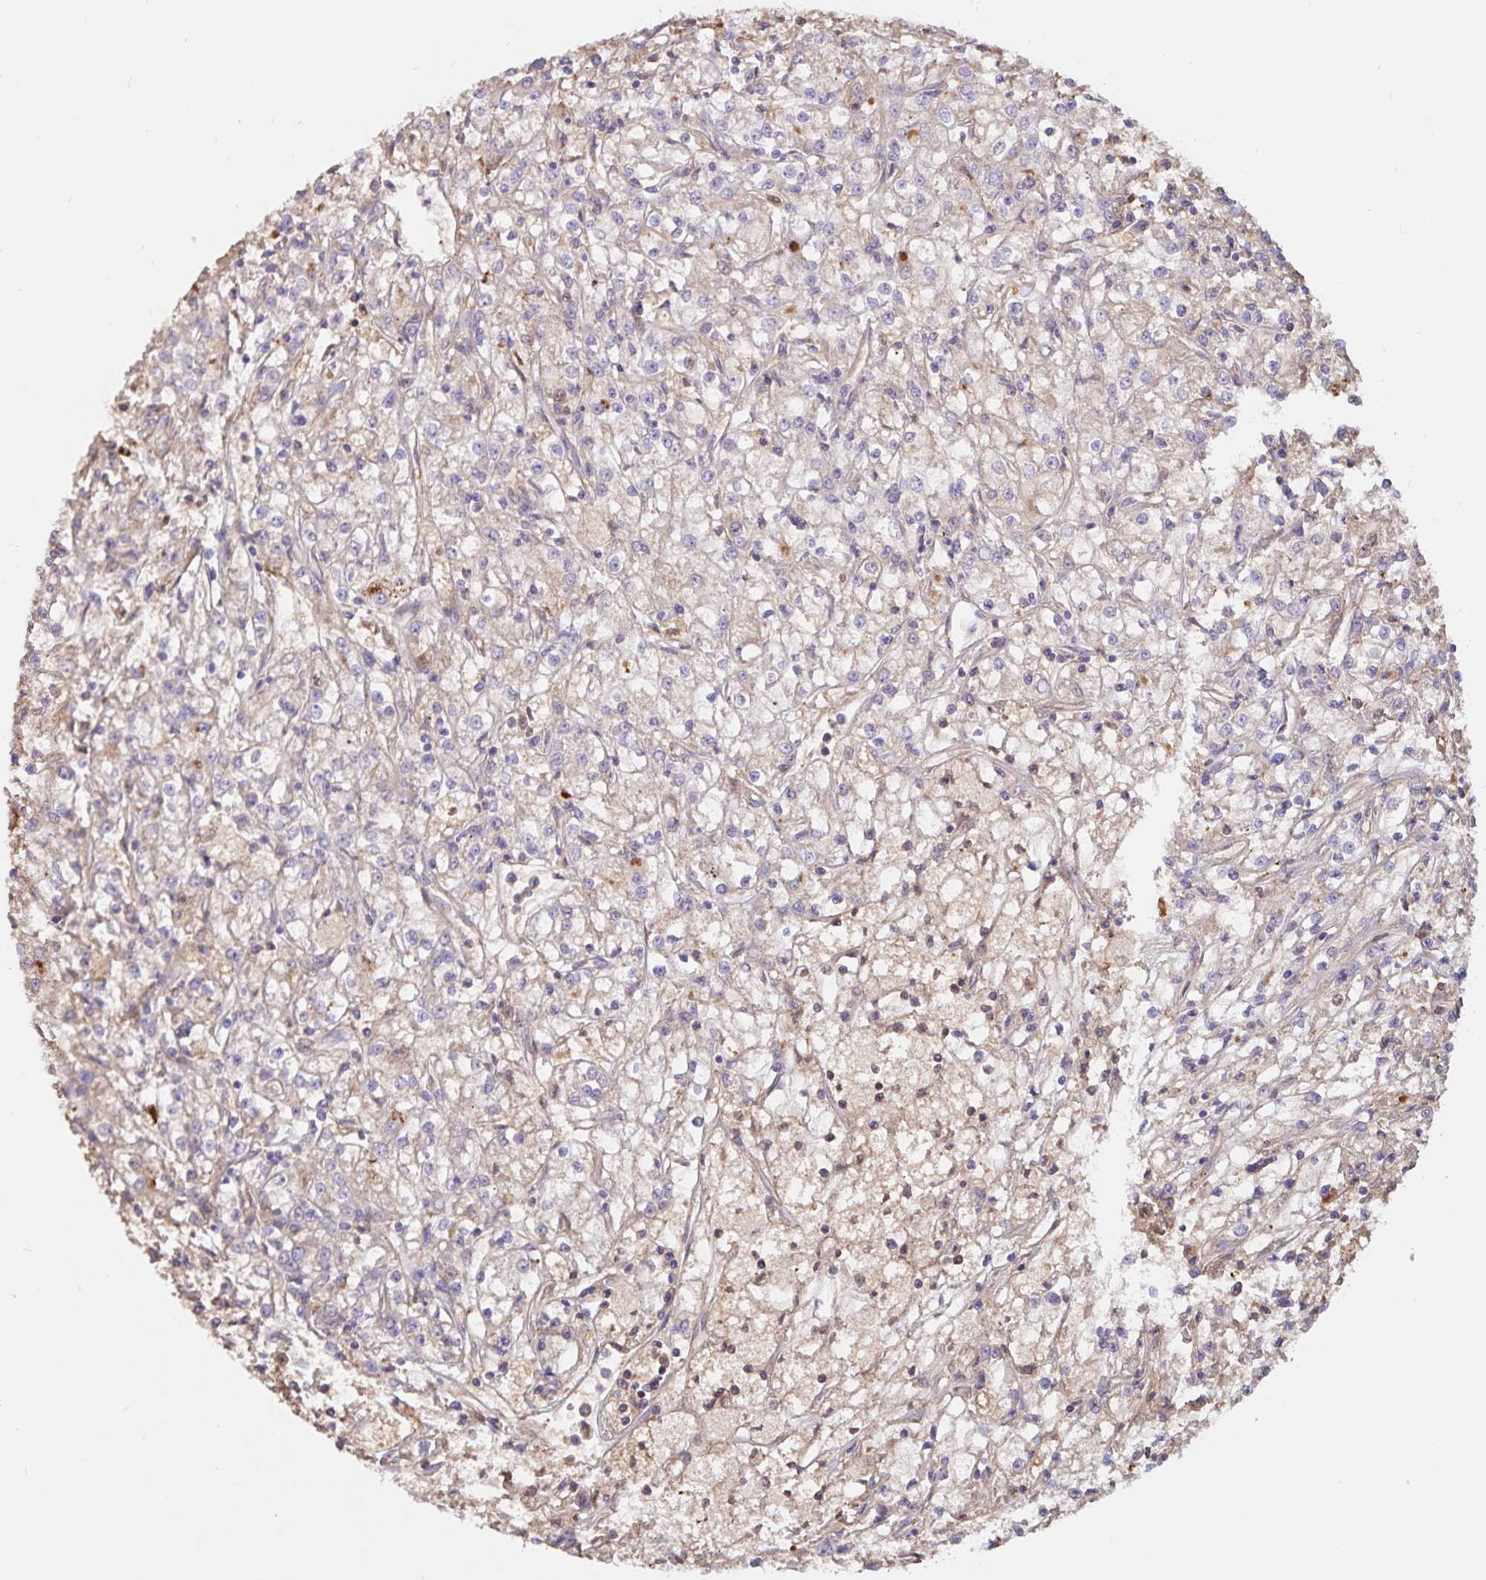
{"staining": {"intensity": "weak", "quantity": "<25%", "location": "cytoplasmic/membranous"}, "tissue": "renal cancer", "cell_type": "Tumor cells", "image_type": "cancer", "snomed": [{"axis": "morphology", "description": "Adenocarcinoma, NOS"}, {"axis": "topography", "description": "Kidney"}], "caption": "High power microscopy micrograph of an IHC photomicrograph of renal cancer, revealing no significant staining in tumor cells.", "gene": "FGG", "patient": {"sex": "female", "age": 59}}